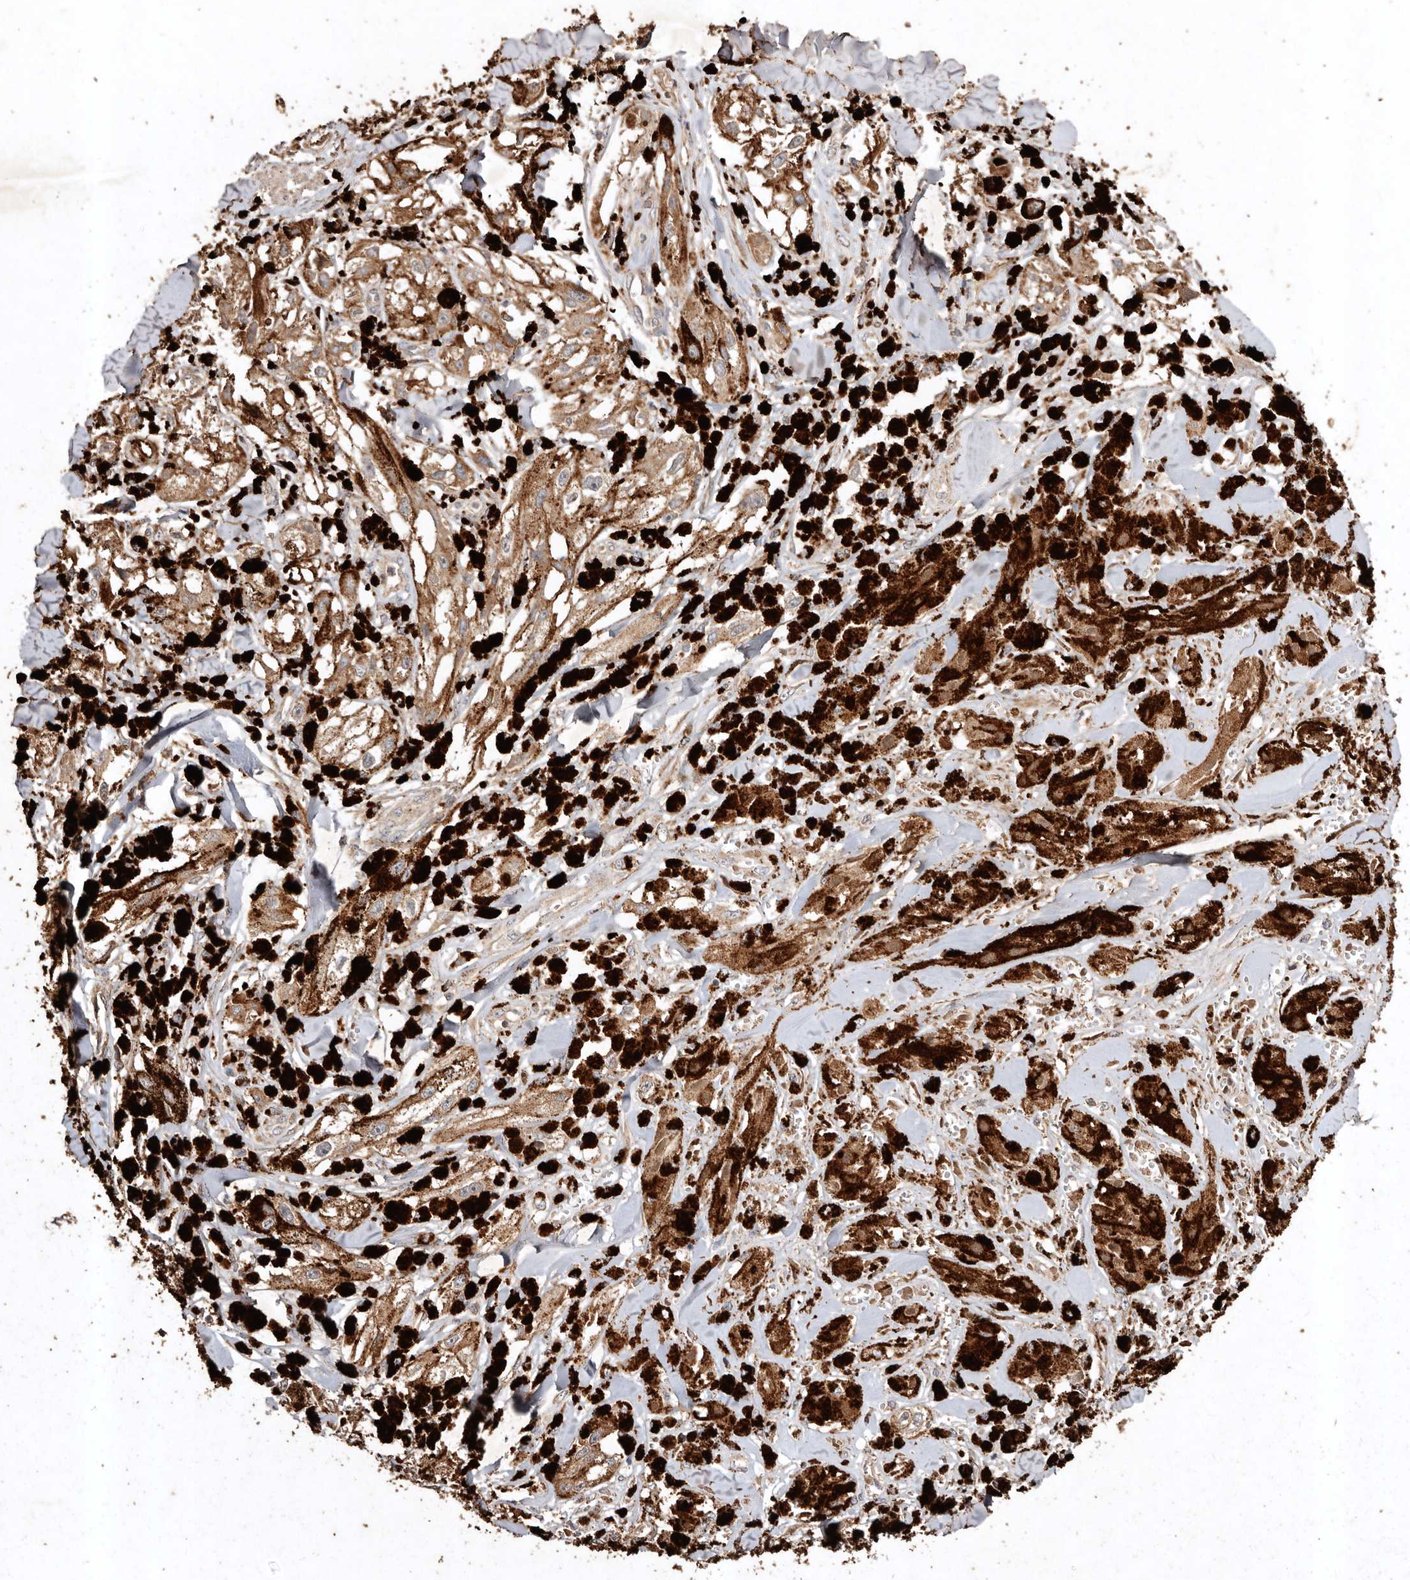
{"staining": {"intensity": "moderate", "quantity": ">75%", "location": "cytoplasmic/membranous"}, "tissue": "melanoma", "cell_type": "Tumor cells", "image_type": "cancer", "snomed": [{"axis": "morphology", "description": "Malignant melanoma, NOS"}, {"axis": "topography", "description": "Skin"}], "caption": "Immunohistochemistry micrograph of neoplastic tissue: human malignant melanoma stained using immunohistochemistry reveals medium levels of moderate protein expression localized specifically in the cytoplasmic/membranous of tumor cells, appearing as a cytoplasmic/membranous brown color.", "gene": "FARS2", "patient": {"sex": "male", "age": 88}}